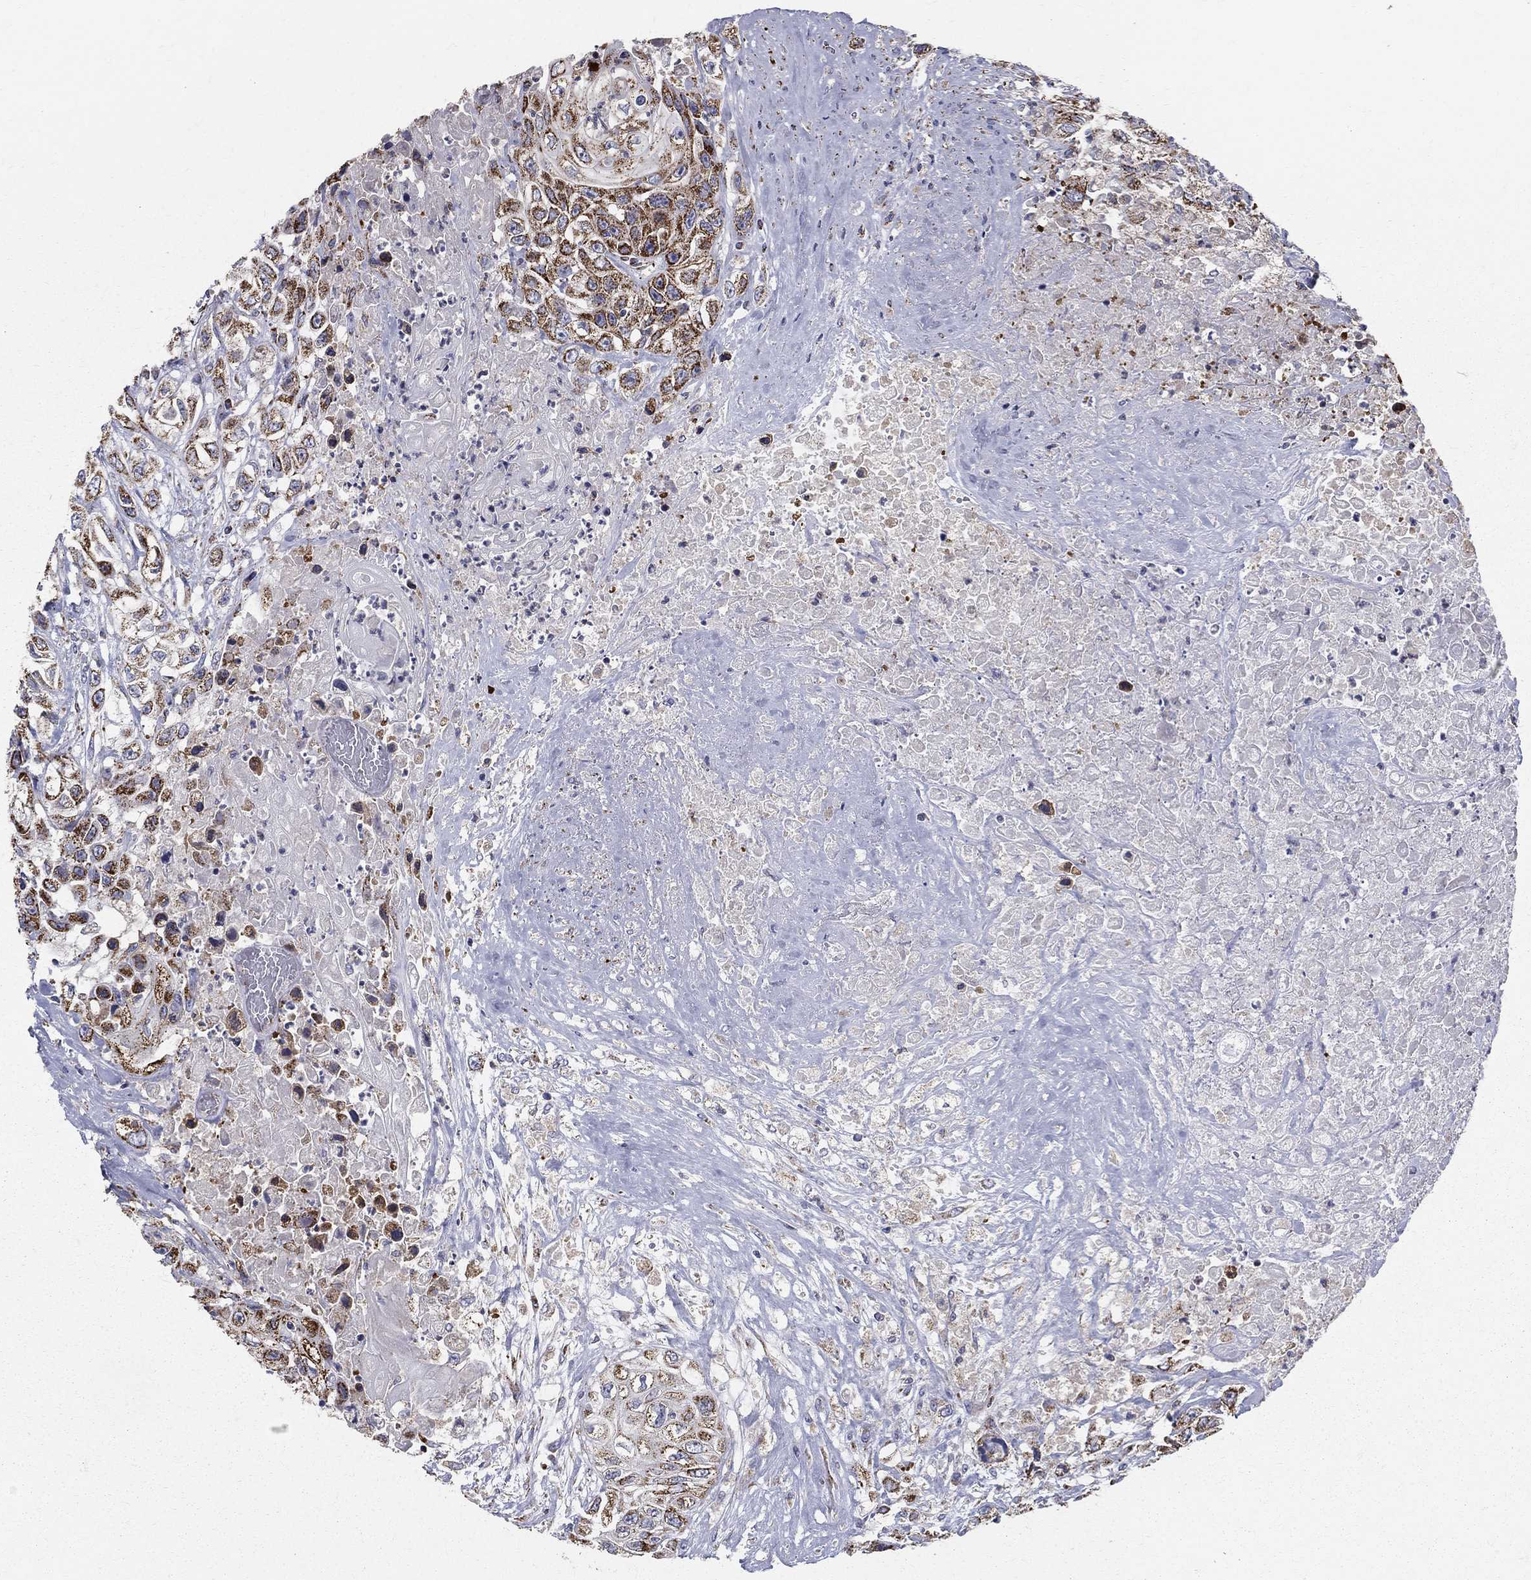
{"staining": {"intensity": "strong", "quantity": "25%-75%", "location": "cytoplasmic/membranous"}, "tissue": "urothelial cancer", "cell_type": "Tumor cells", "image_type": "cancer", "snomed": [{"axis": "morphology", "description": "Urothelial carcinoma, High grade"}, {"axis": "topography", "description": "Urinary bladder"}], "caption": "Immunohistochemical staining of urothelial cancer displays strong cytoplasmic/membranous protein staining in approximately 25%-75% of tumor cells.", "gene": "GCSH", "patient": {"sex": "female", "age": 56}}